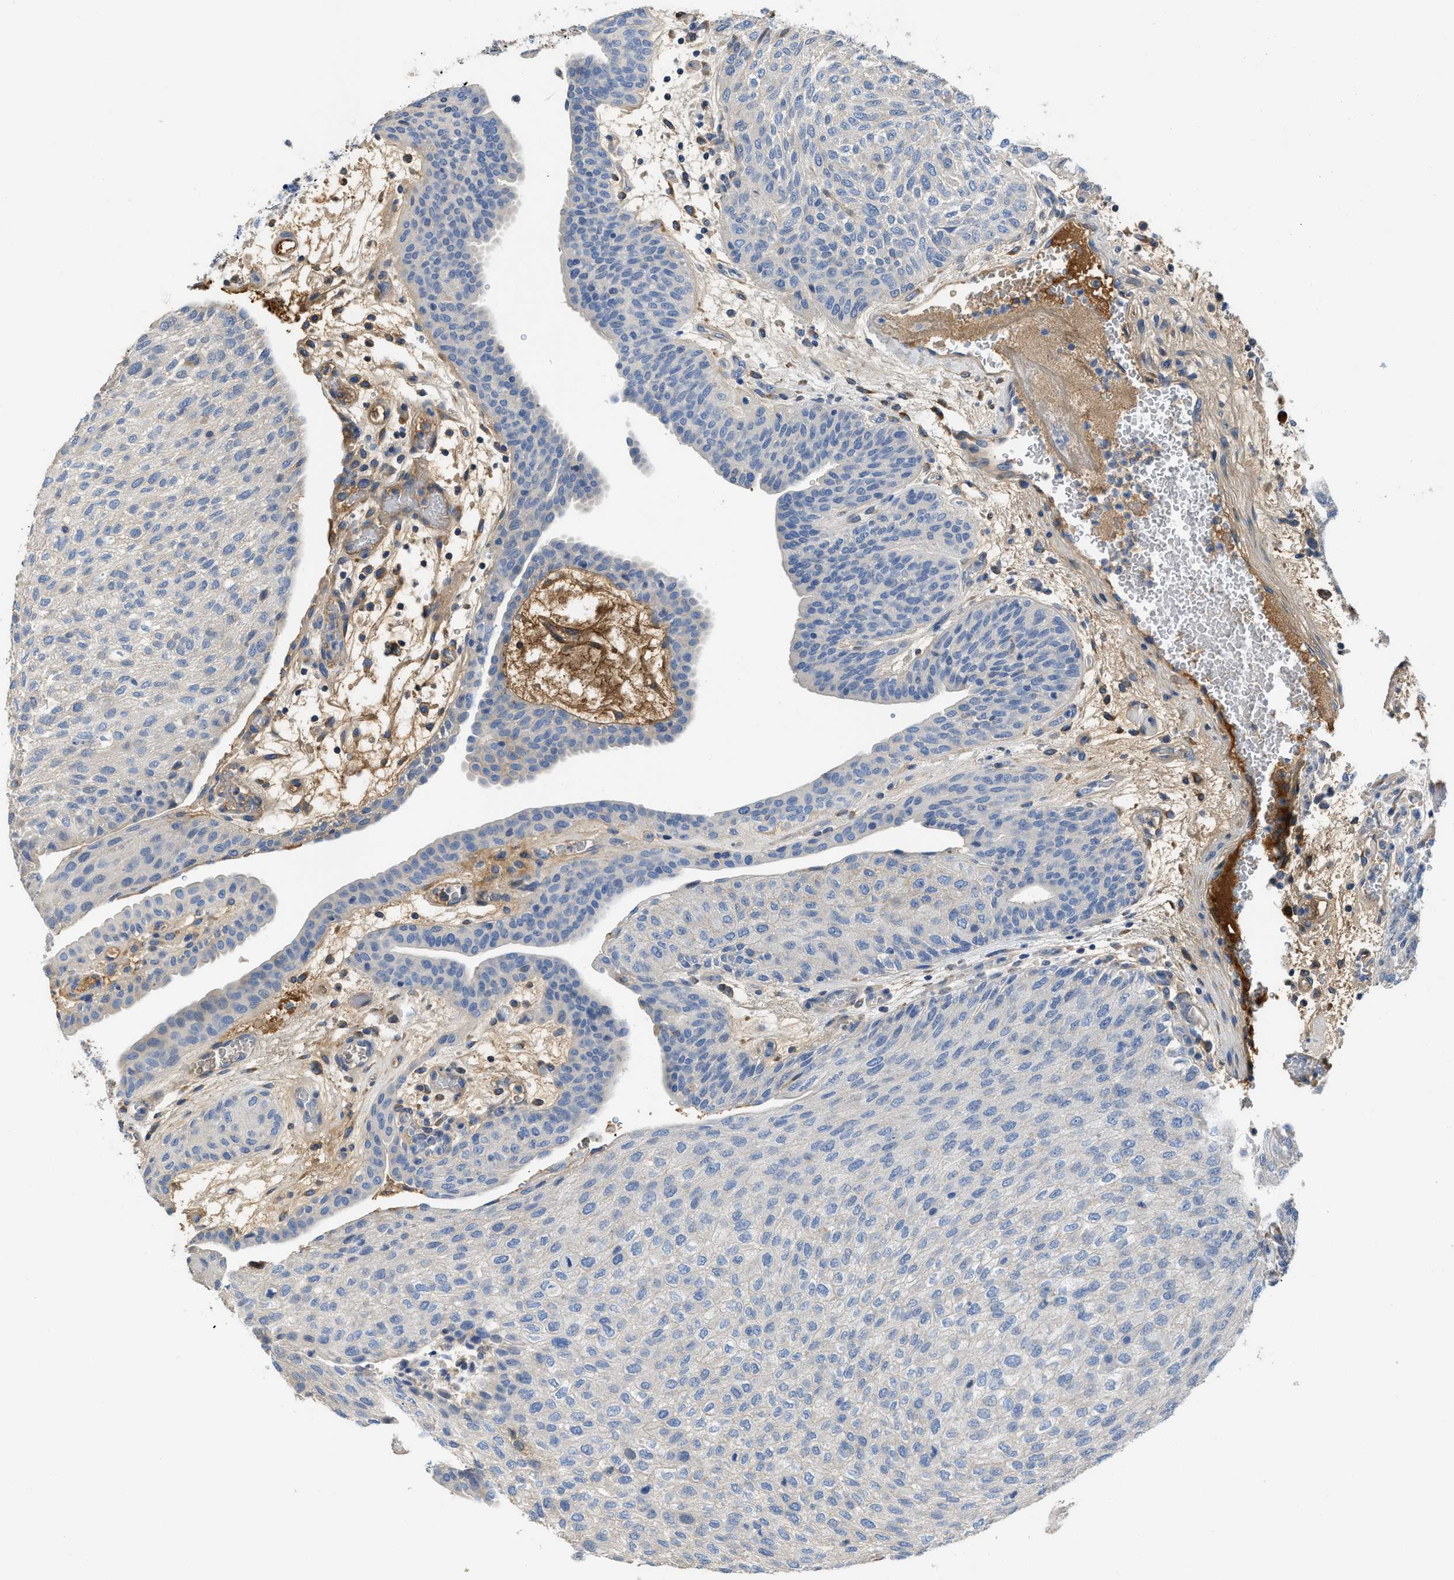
{"staining": {"intensity": "negative", "quantity": "none", "location": "none"}, "tissue": "urothelial cancer", "cell_type": "Tumor cells", "image_type": "cancer", "snomed": [{"axis": "morphology", "description": "Urothelial carcinoma, Low grade"}, {"axis": "morphology", "description": "Urothelial carcinoma, High grade"}, {"axis": "topography", "description": "Urinary bladder"}], "caption": "The image reveals no significant staining in tumor cells of urothelial cancer. (Stains: DAB immunohistochemistry (IHC) with hematoxylin counter stain, Microscopy: brightfield microscopy at high magnification).", "gene": "C1S", "patient": {"sex": "male", "age": 35}}